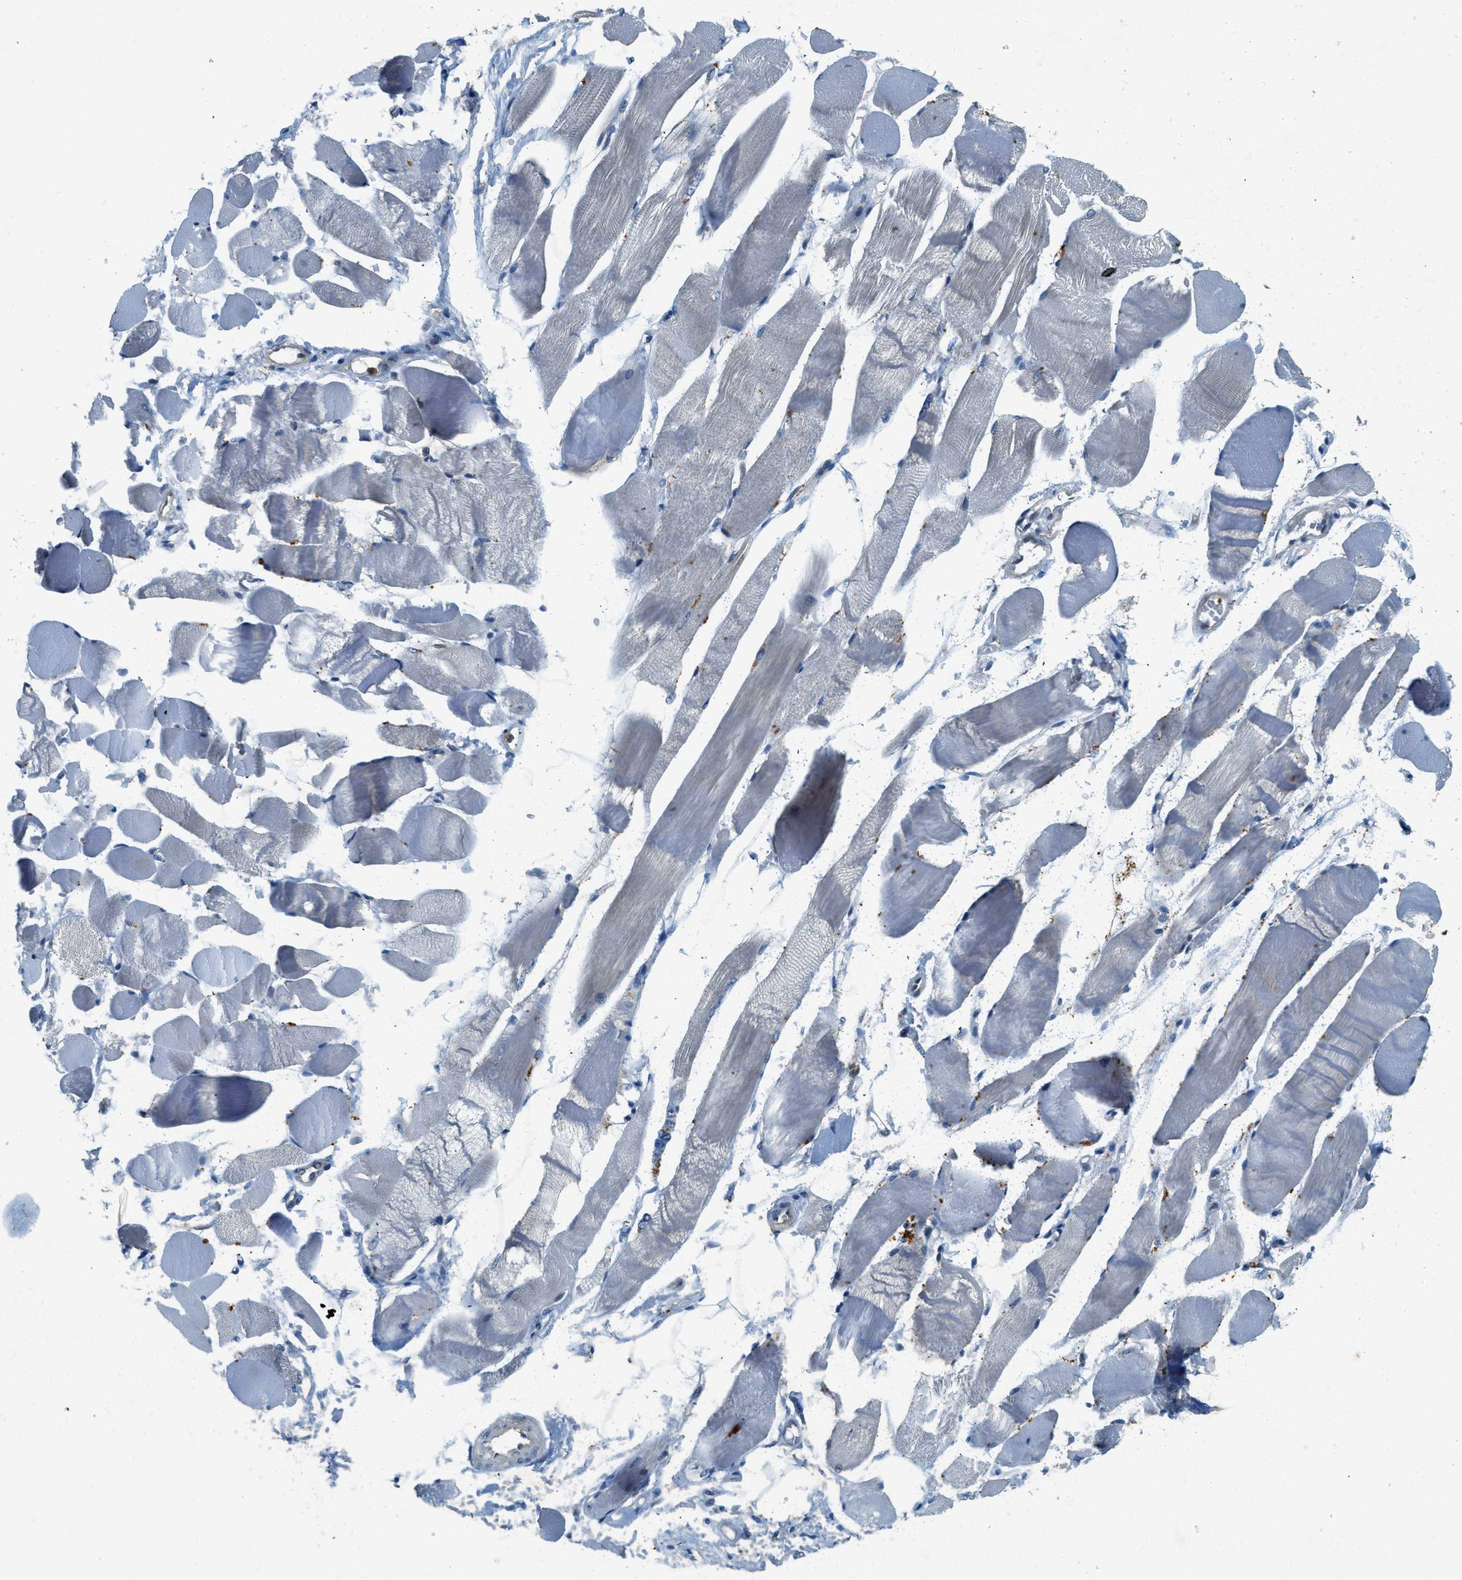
{"staining": {"intensity": "weak", "quantity": "<25%", "location": "cytoplasmic/membranous"}, "tissue": "skeletal muscle", "cell_type": "Myocytes", "image_type": "normal", "snomed": [{"axis": "morphology", "description": "Normal tissue, NOS"}, {"axis": "topography", "description": "Skeletal muscle"}, {"axis": "topography", "description": "Peripheral nerve tissue"}], "caption": "DAB immunohistochemical staining of benign human skeletal muscle displays no significant positivity in myocytes.", "gene": "GMPPB", "patient": {"sex": "female", "age": 84}}